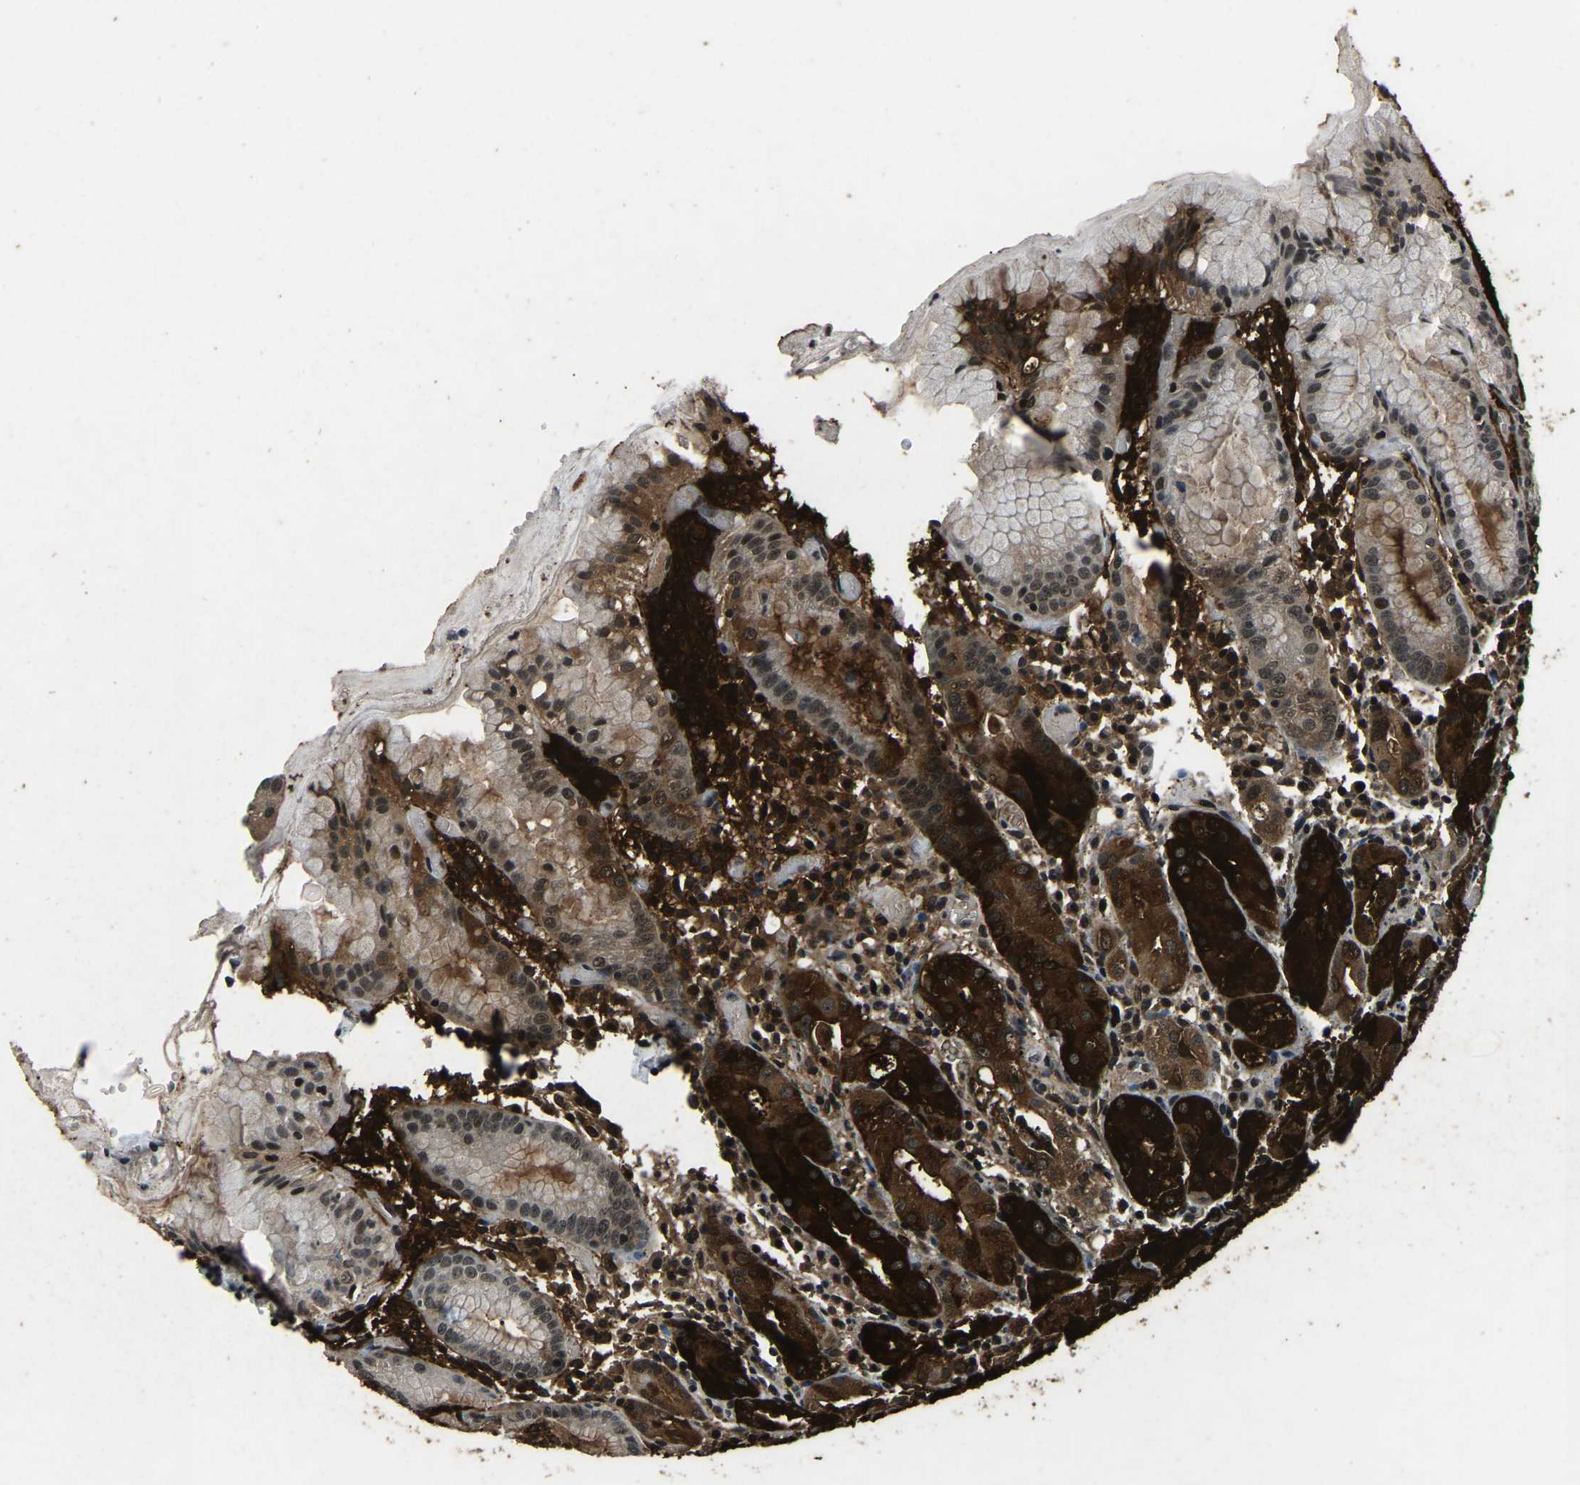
{"staining": {"intensity": "strong", "quantity": "25%-75%", "location": "cytoplasmic/membranous,nuclear"}, "tissue": "stomach", "cell_type": "Glandular cells", "image_type": "normal", "snomed": [{"axis": "morphology", "description": "Normal tissue, NOS"}, {"axis": "topography", "description": "Stomach"}, {"axis": "topography", "description": "Stomach, lower"}], "caption": "A brown stain shows strong cytoplasmic/membranous,nuclear expression of a protein in glandular cells of benign human stomach.", "gene": "ANKIB1", "patient": {"sex": "female", "age": 75}}